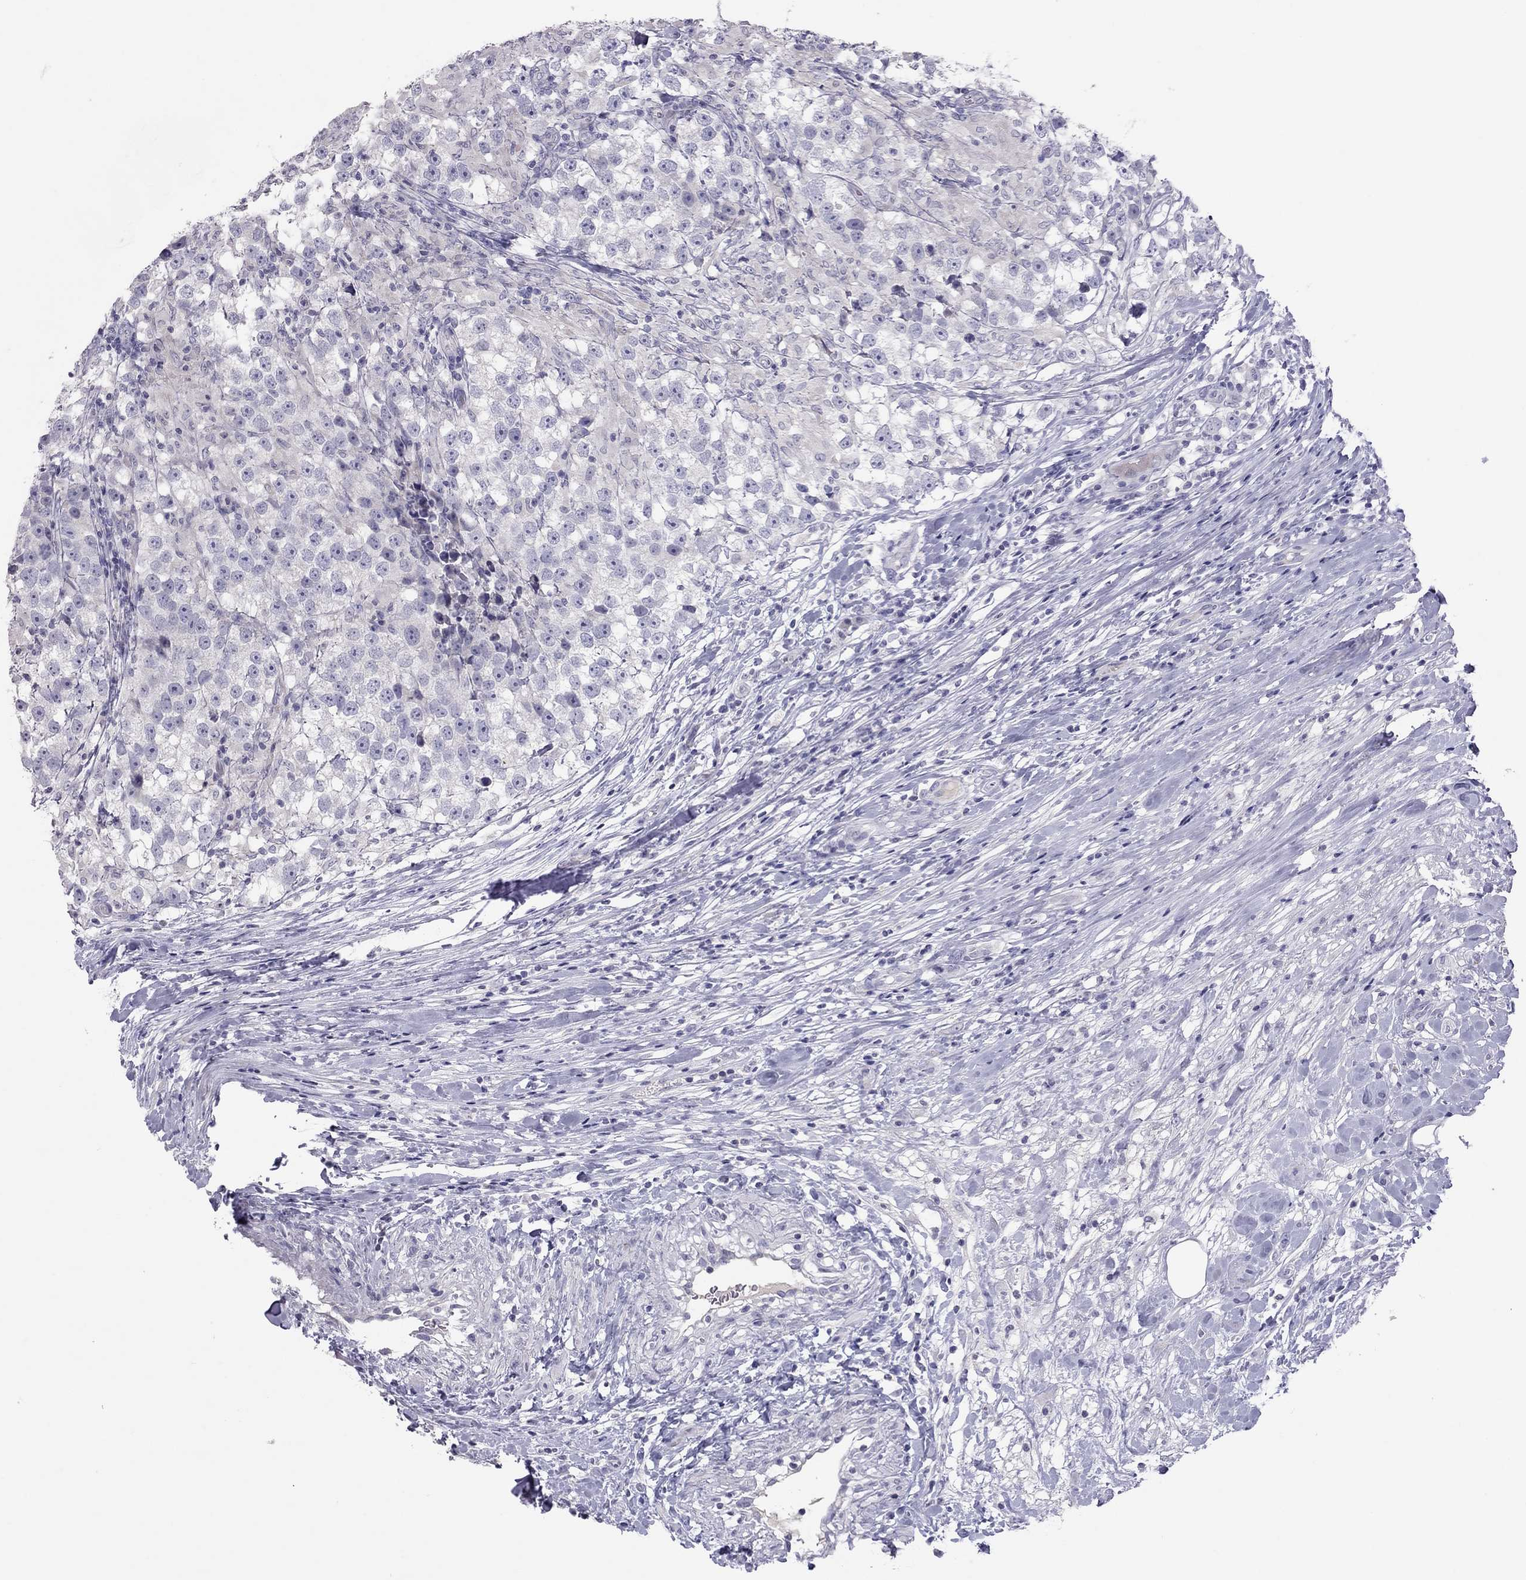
{"staining": {"intensity": "negative", "quantity": "none", "location": "none"}, "tissue": "testis cancer", "cell_type": "Tumor cells", "image_type": "cancer", "snomed": [{"axis": "morphology", "description": "Seminoma, NOS"}, {"axis": "topography", "description": "Testis"}], "caption": "Testis cancer (seminoma) was stained to show a protein in brown. There is no significant expression in tumor cells.", "gene": "MUC16", "patient": {"sex": "male", "age": 46}}